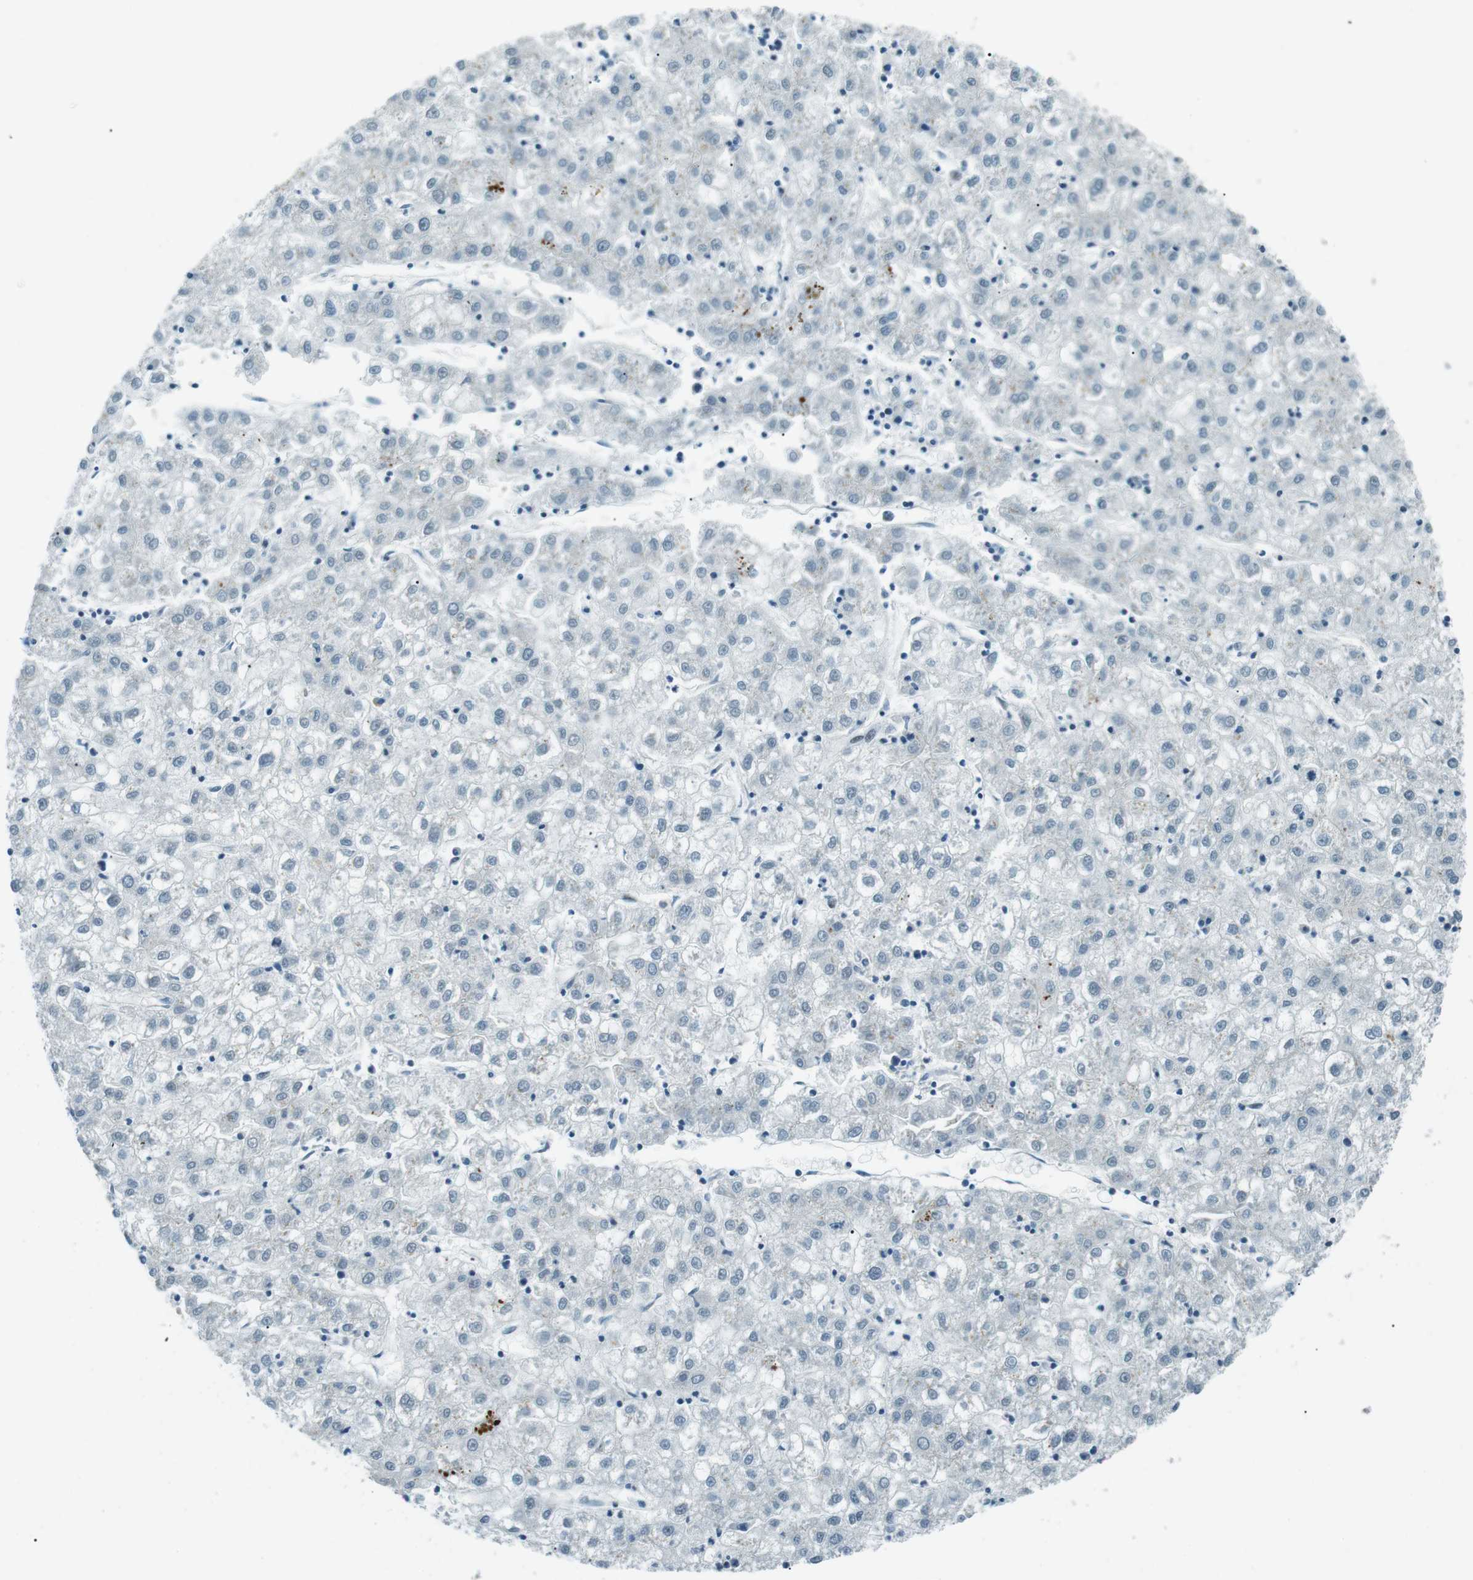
{"staining": {"intensity": "negative", "quantity": "none", "location": "none"}, "tissue": "liver cancer", "cell_type": "Tumor cells", "image_type": "cancer", "snomed": [{"axis": "morphology", "description": "Carcinoma, Hepatocellular, NOS"}, {"axis": "topography", "description": "Liver"}], "caption": "IHC image of human liver cancer (hepatocellular carcinoma) stained for a protein (brown), which shows no staining in tumor cells. (Immunohistochemistry, brightfield microscopy, high magnification).", "gene": "PJA1", "patient": {"sex": "male", "age": 72}}